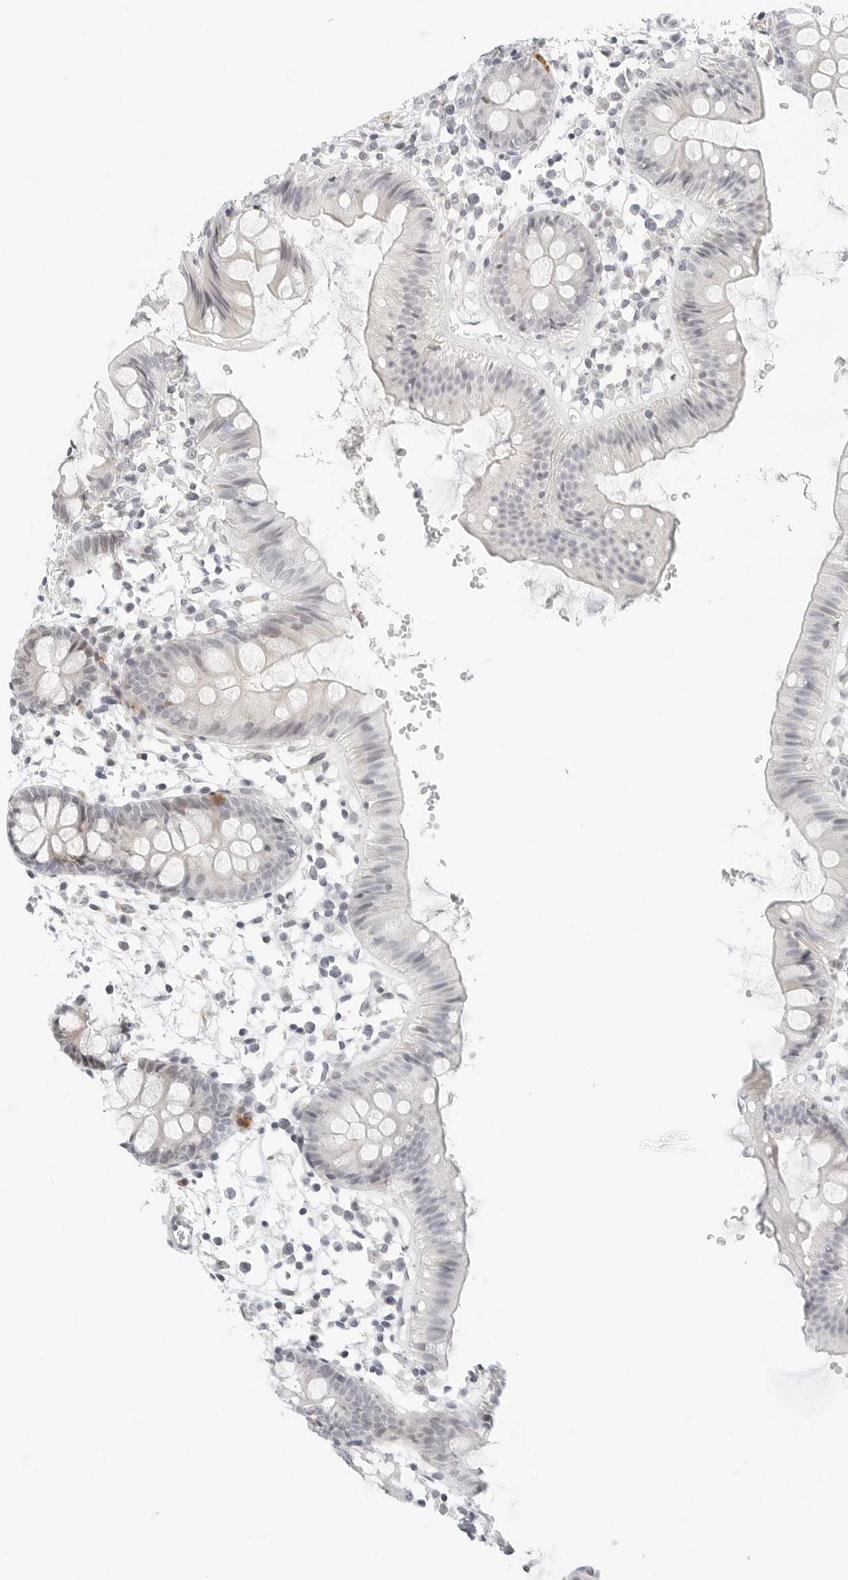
{"staining": {"intensity": "negative", "quantity": "none", "location": "none"}, "tissue": "colon", "cell_type": "Endothelial cells", "image_type": "normal", "snomed": [{"axis": "morphology", "description": "Normal tissue, NOS"}, {"axis": "topography", "description": "Colon"}], "caption": "Protein analysis of unremarkable colon demonstrates no significant staining in endothelial cells.", "gene": "PARP10", "patient": {"sex": "male", "age": 56}}